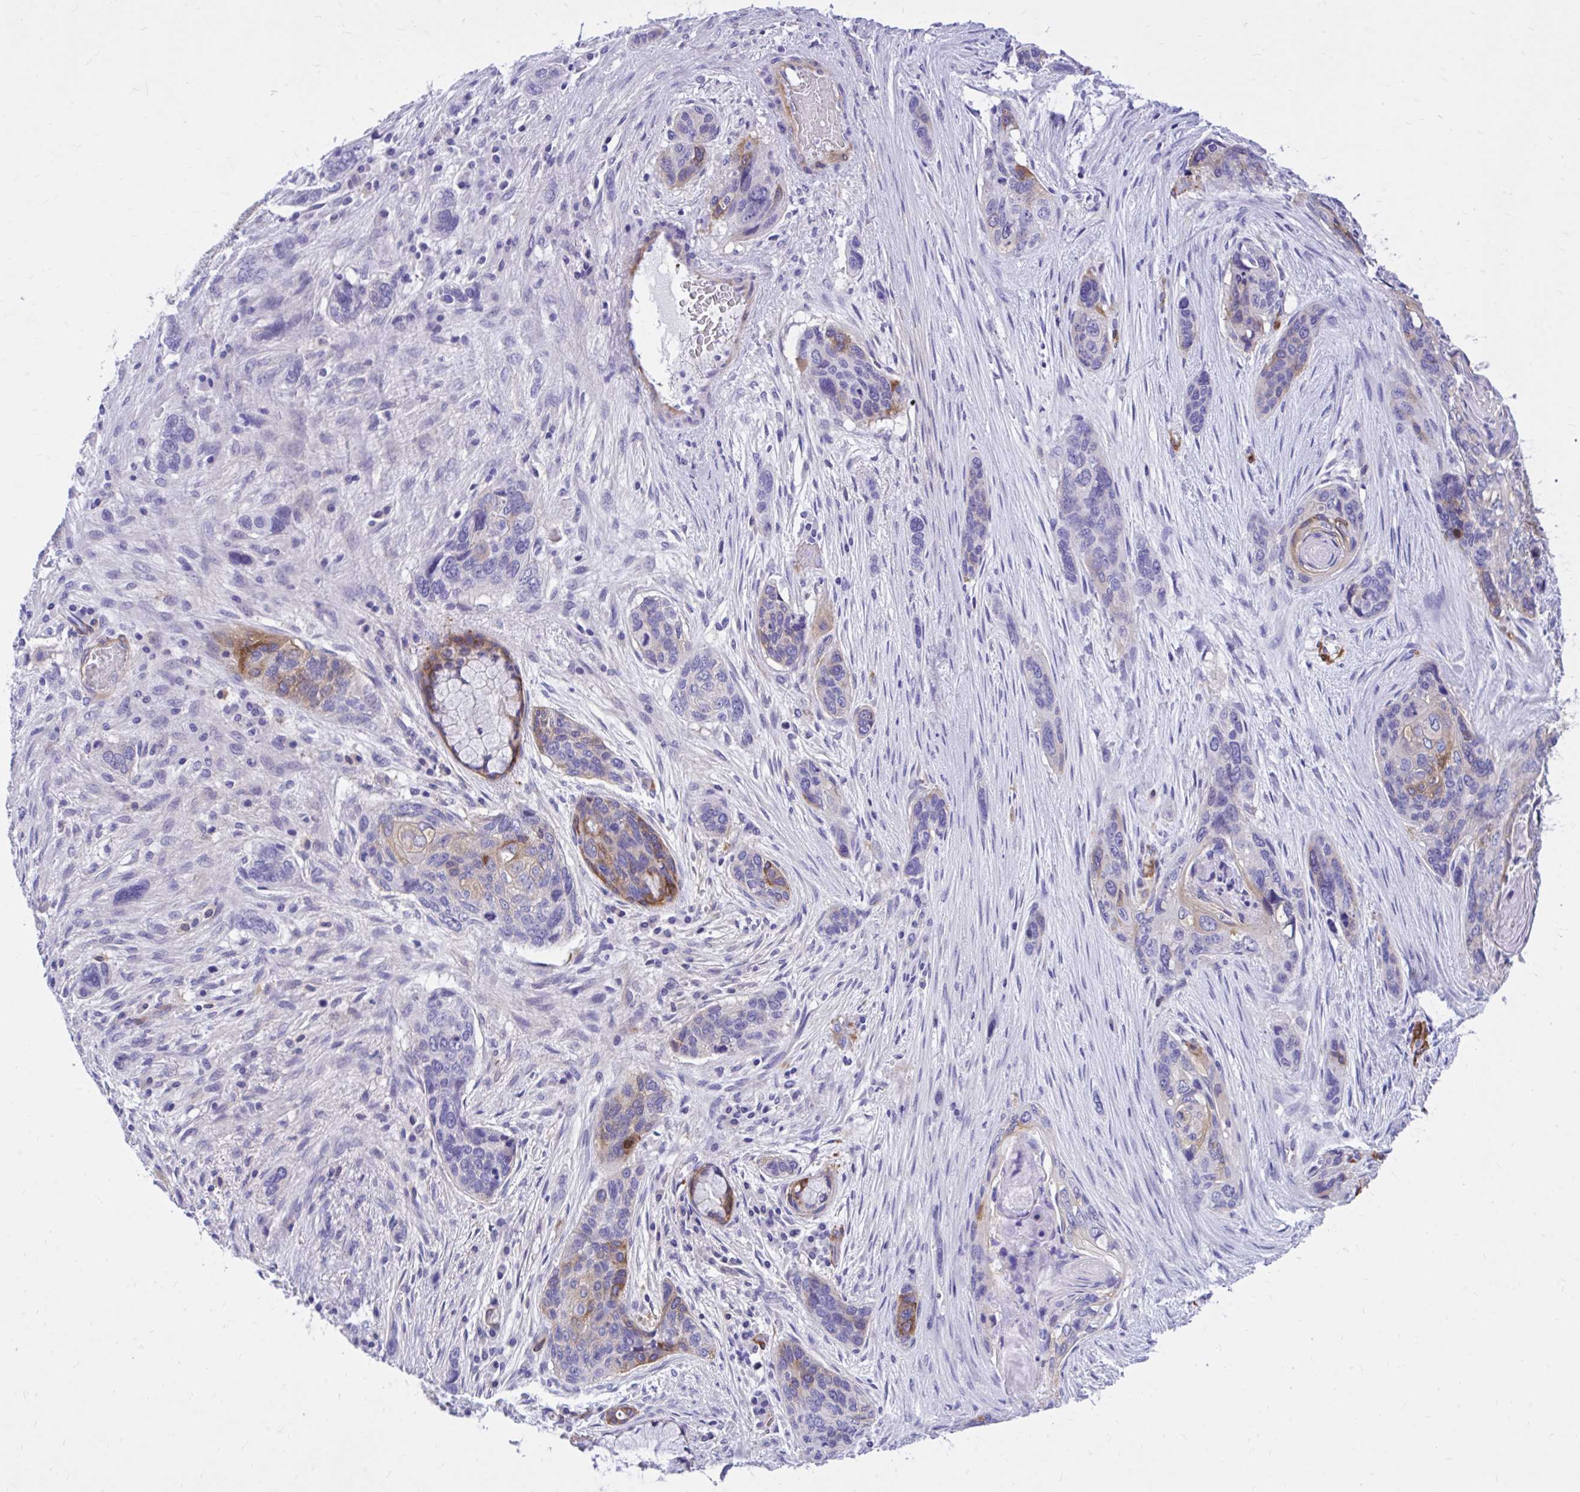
{"staining": {"intensity": "moderate", "quantity": "<25%", "location": "cytoplasmic/membranous"}, "tissue": "lung cancer", "cell_type": "Tumor cells", "image_type": "cancer", "snomed": [{"axis": "morphology", "description": "Squamous cell carcinoma, NOS"}, {"axis": "morphology", "description": "Squamous cell carcinoma, metastatic, NOS"}, {"axis": "topography", "description": "Lymph node"}, {"axis": "topography", "description": "Lung"}], "caption": "Immunohistochemistry micrograph of lung squamous cell carcinoma stained for a protein (brown), which displays low levels of moderate cytoplasmic/membranous staining in about <25% of tumor cells.", "gene": "EPB41L1", "patient": {"sex": "male", "age": 41}}